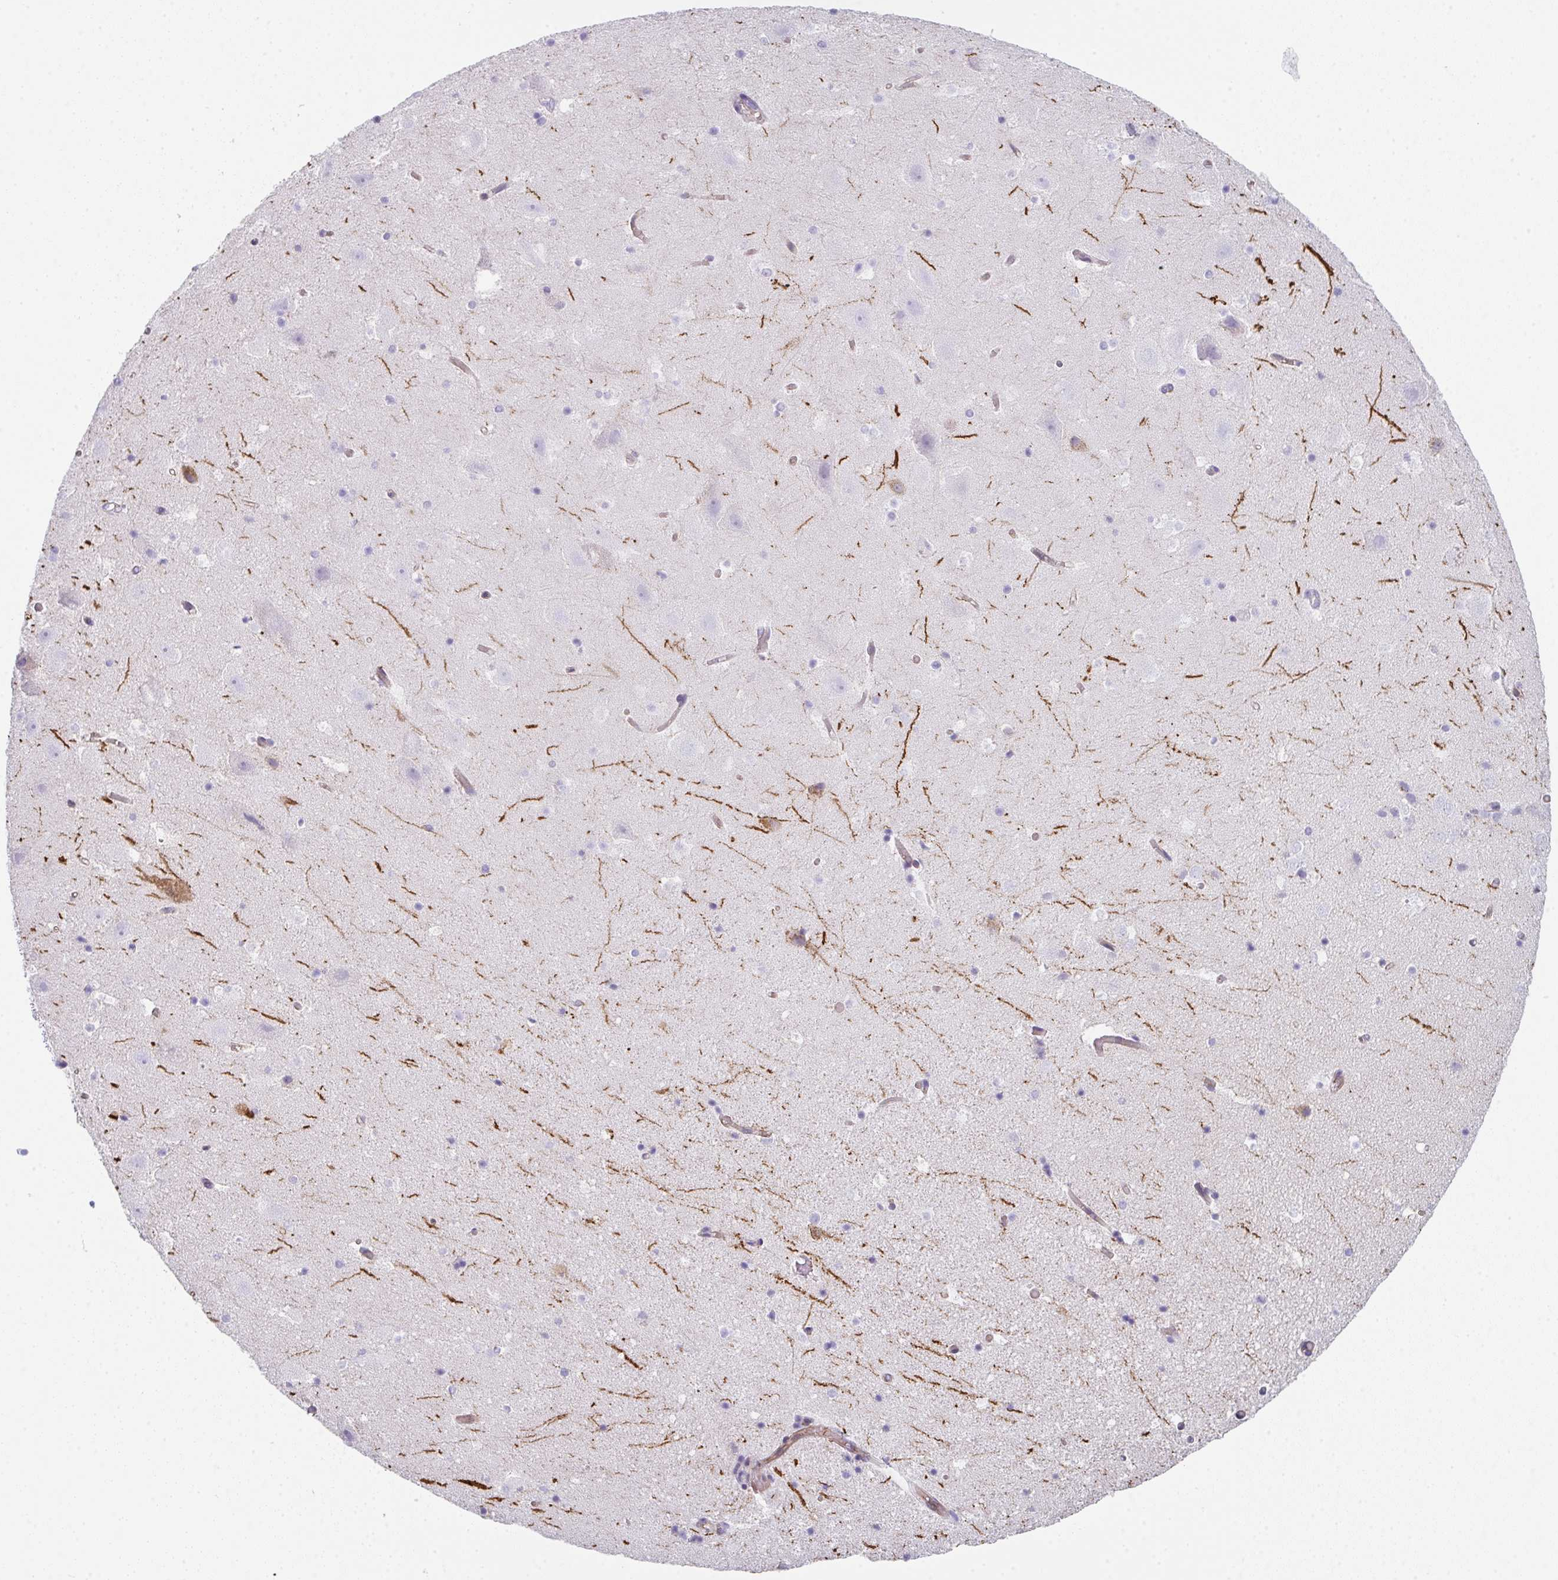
{"staining": {"intensity": "negative", "quantity": "none", "location": "none"}, "tissue": "hippocampus", "cell_type": "Glial cells", "image_type": "normal", "snomed": [{"axis": "morphology", "description": "Normal tissue, NOS"}, {"axis": "topography", "description": "Hippocampus"}], "caption": "This photomicrograph is of normal hippocampus stained with IHC to label a protein in brown with the nuclei are counter-stained blue. There is no expression in glial cells. (Brightfield microscopy of DAB immunohistochemistry (IHC) at high magnification).", "gene": "DBN1", "patient": {"sex": "female", "age": 42}}